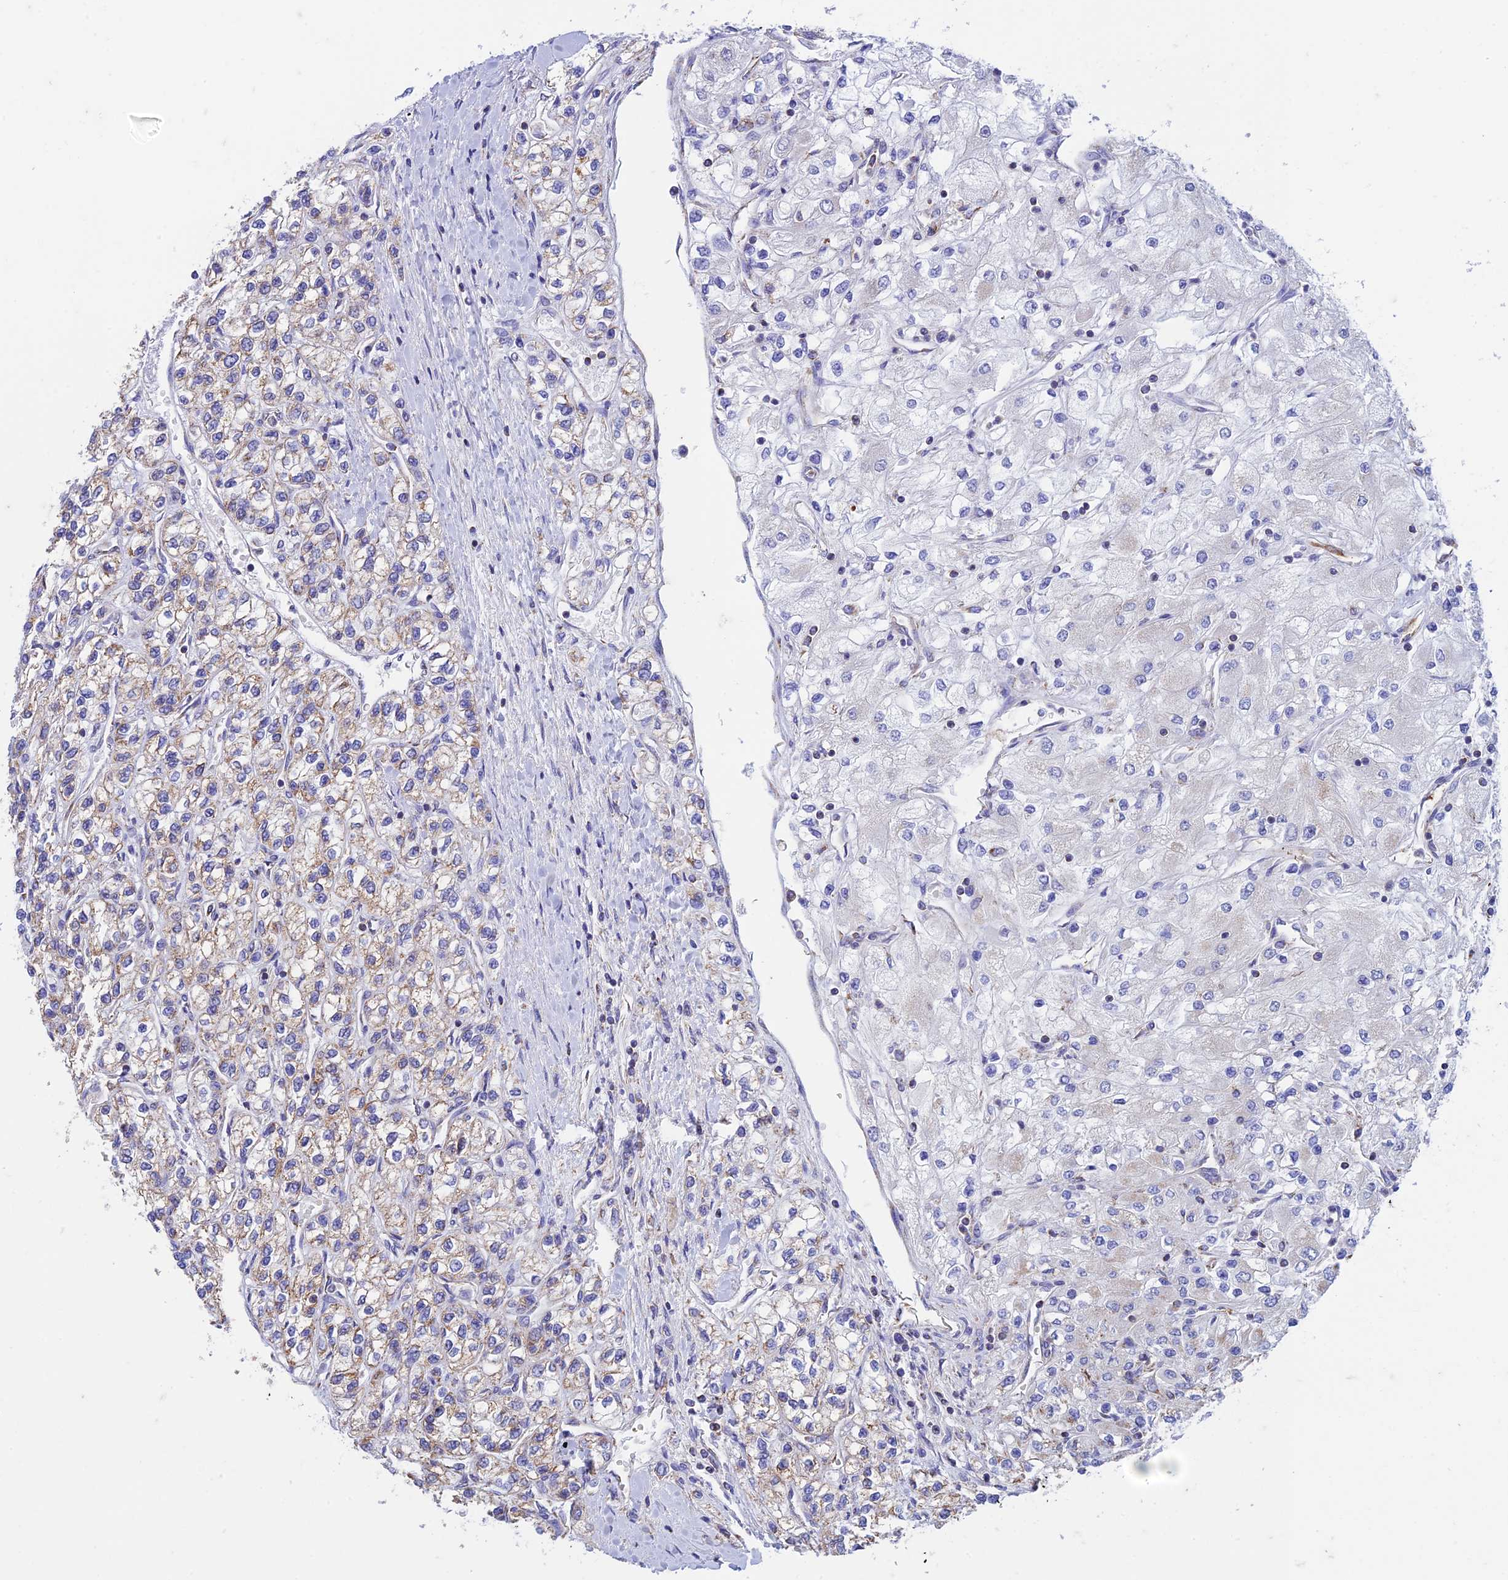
{"staining": {"intensity": "weak", "quantity": "25%-75%", "location": "cytoplasmic/membranous"}, "tissue": "renal cancer", "cell_type": "Tumor cells", "image_type": "cancer", "snomed": [{"axis": "morphology", "description": "Adenocarcinoma, NOS"}, {"axis": "topography", "description": "Kidney"}], "caption": "IHC photomicrograph of human renal cancer stained for a protein (brown), which exhibits low levels of weak cytoplasmic/membranous expression in approximately 25%-75% of tumor cells.", "gene": "ZNF181", "patient": {"sex": "male", "age": 80}}